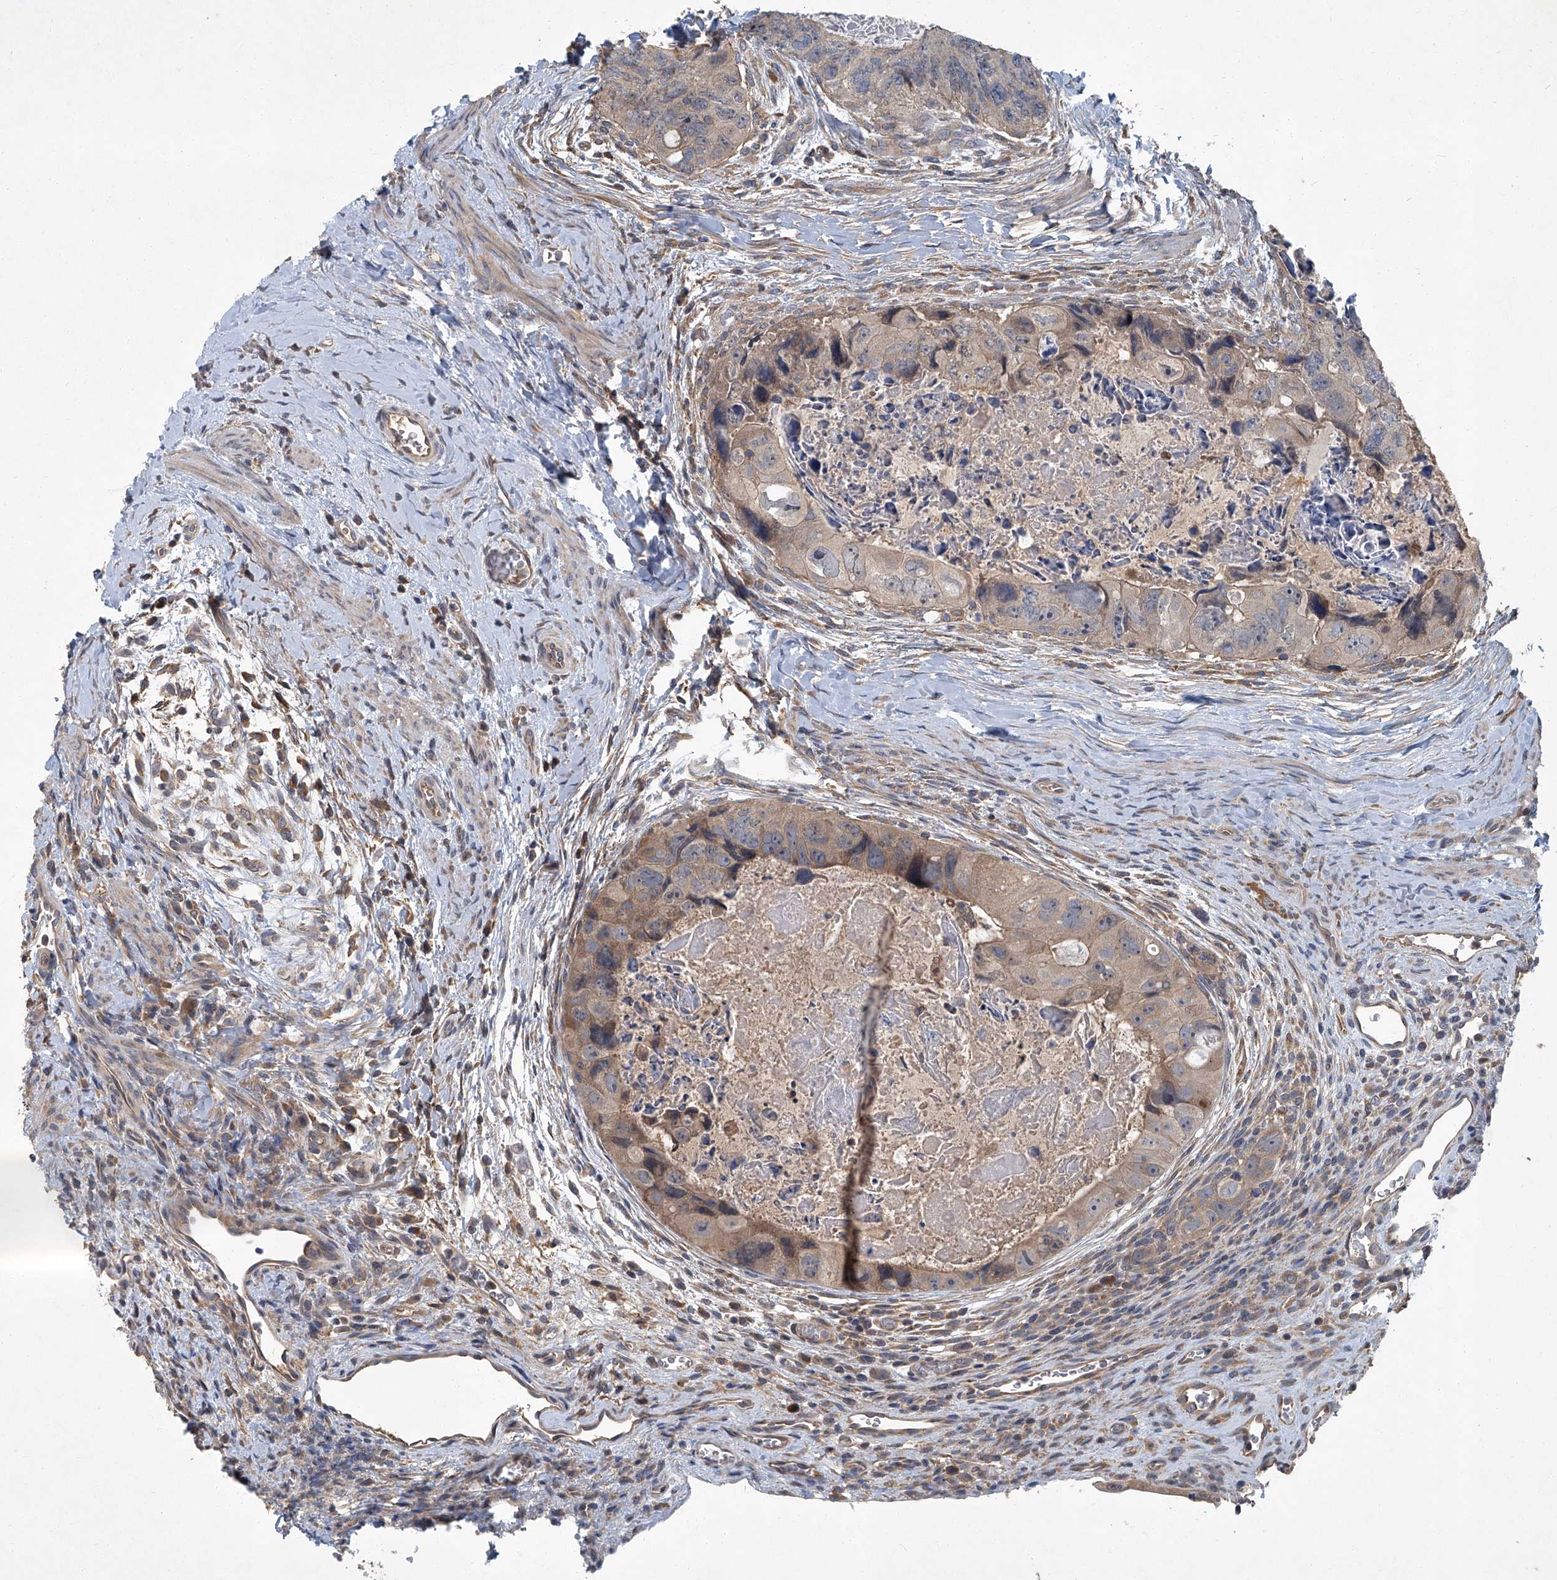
{"staining": {"intensity": "weak", "quantity": "25%-75%", "location": "cytoplasmic/membranous"}, "tissue": "colorectal cancer", "cell_type": "Tumor cells", "image_type": "cancer", "snomed": [{"axis": "morphology", "description": "Adenocarcinoma, NOS"}, {"axis": "topography", "description": "Rectum"}], "caption": "Colorectal cancer stained for a protein (brown) demonstrates weak cytoplasmic/membranous positive expression in approximately 25%-75% of tumor cells.", "gene": "ANKRD34A", "patient": {"sex": "male", "age": 59}}